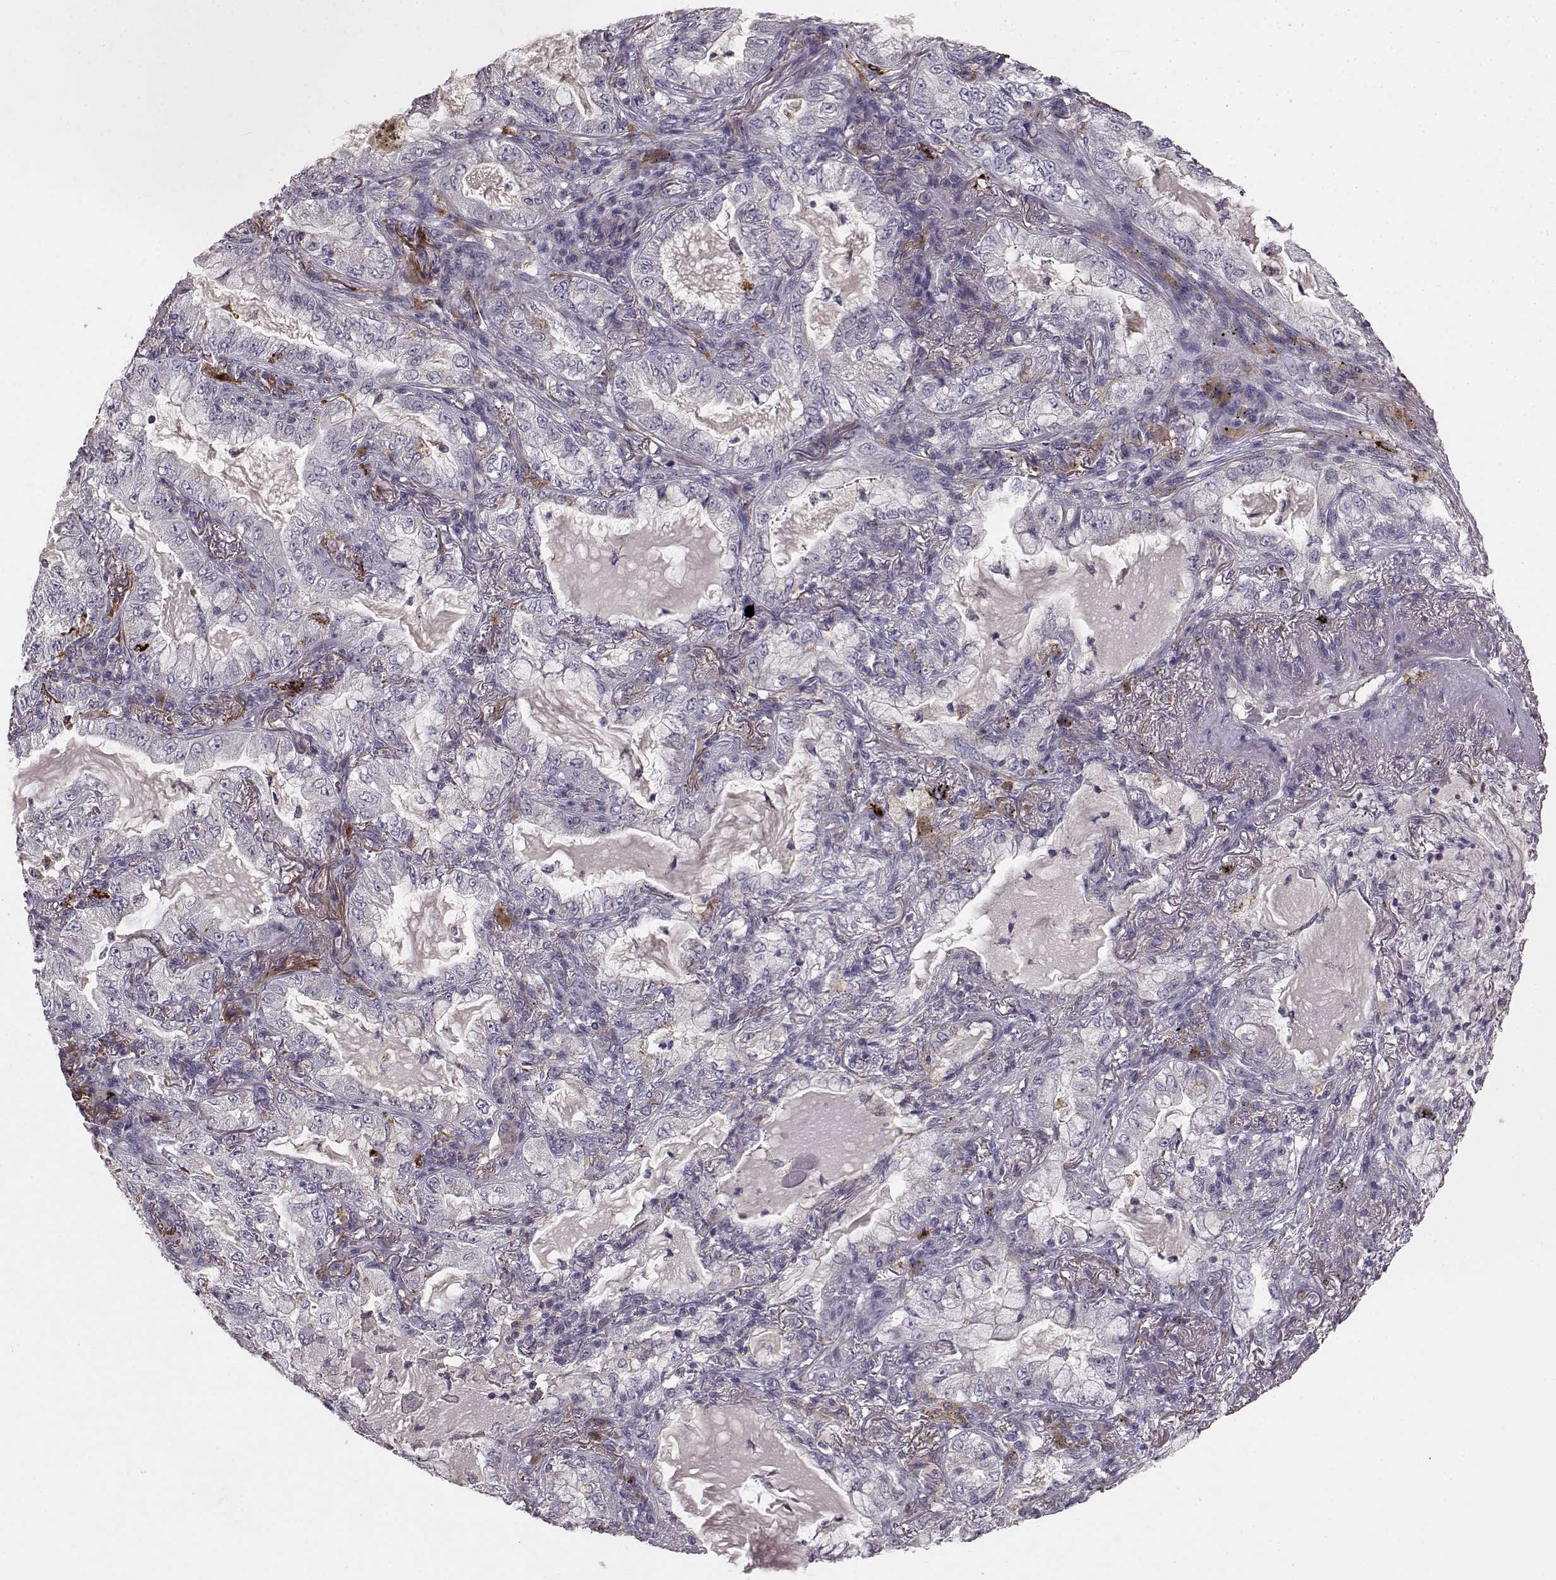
{"staining": {"intensity": "negative", "quantity": "none", "location": "none"}, "tissue": "lung cancer", "cell_type": "Tumor cells", "image_type": "cancer", "snomed": [{"axis": "morphology", "description": "Adenocarcinoma, NOS"}, {"axis": "topography", "description": "Lung"}], "caption": "High magnification brightfield microscopy of adenocarcinoma (lung) stained with DAB (3,3'-diaminobenzidine) (brown) and counterstained with hematoxylin (blue): tumor cells show no significant staining.", "gene": "CCNF", "patient": {"sex": "female", "age": 73}}